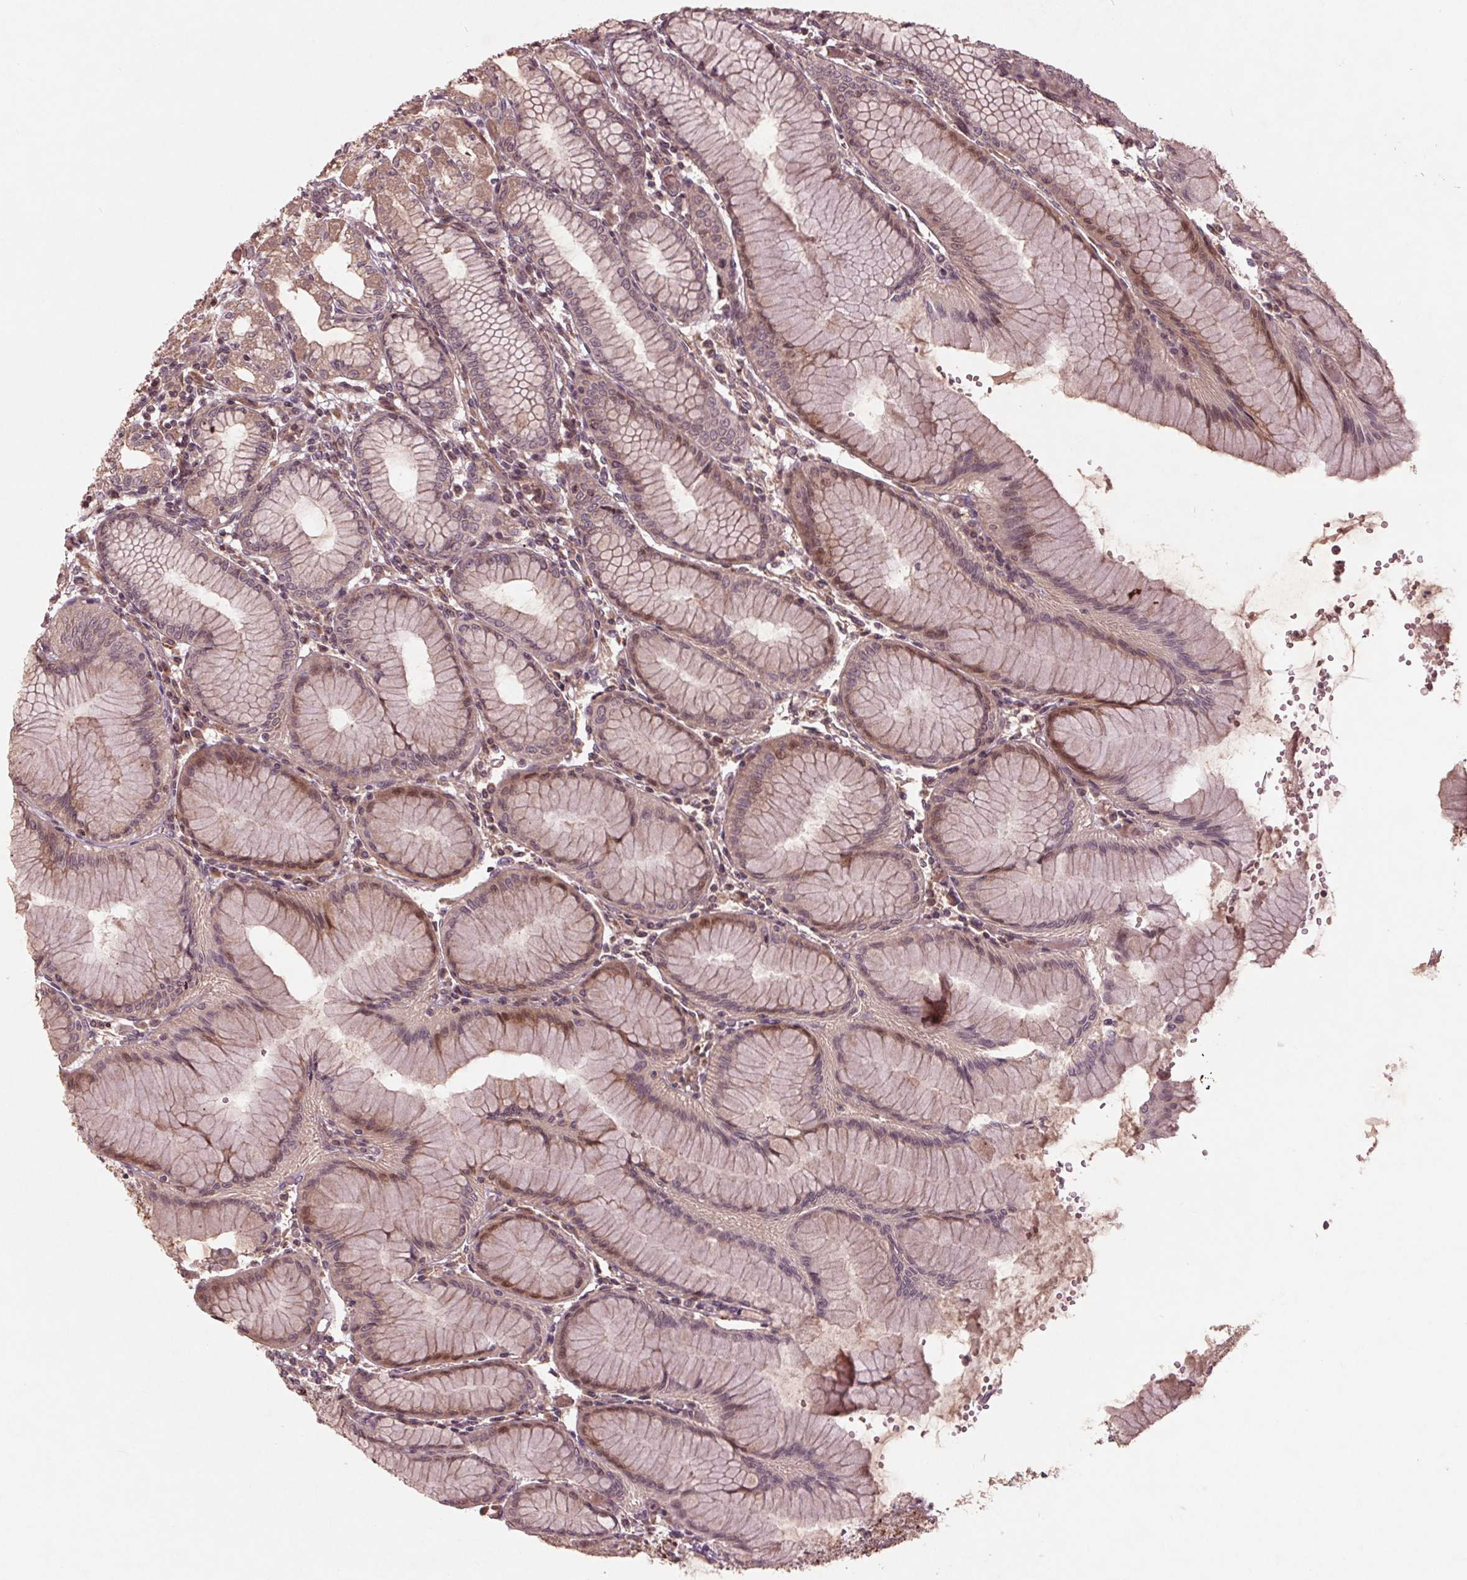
{"staining": {"intensity": "strong", "quantity": "25%-75%", "location": "cytoplasmic/membranous,nuclear"}, "tissue": "stomach", "cell_type": "Glandular cells", "image_type": "normal", "snomed": [{"axis": "morphology", "description": "Normal tissue, NOS"}, {"axis": "topography", "description": "Skeletal muscle"}, {"axis": "topography", "description": "Stomach"}], "caption": "Immunohistochemistry of normal stomach demonstrates high levels of strong cytoplasmic/membranous,nuclear expression in about 25%-75% of glandular cells.", "gene": "CDKL4", "patient": {"sex": "female", "age": 57}}